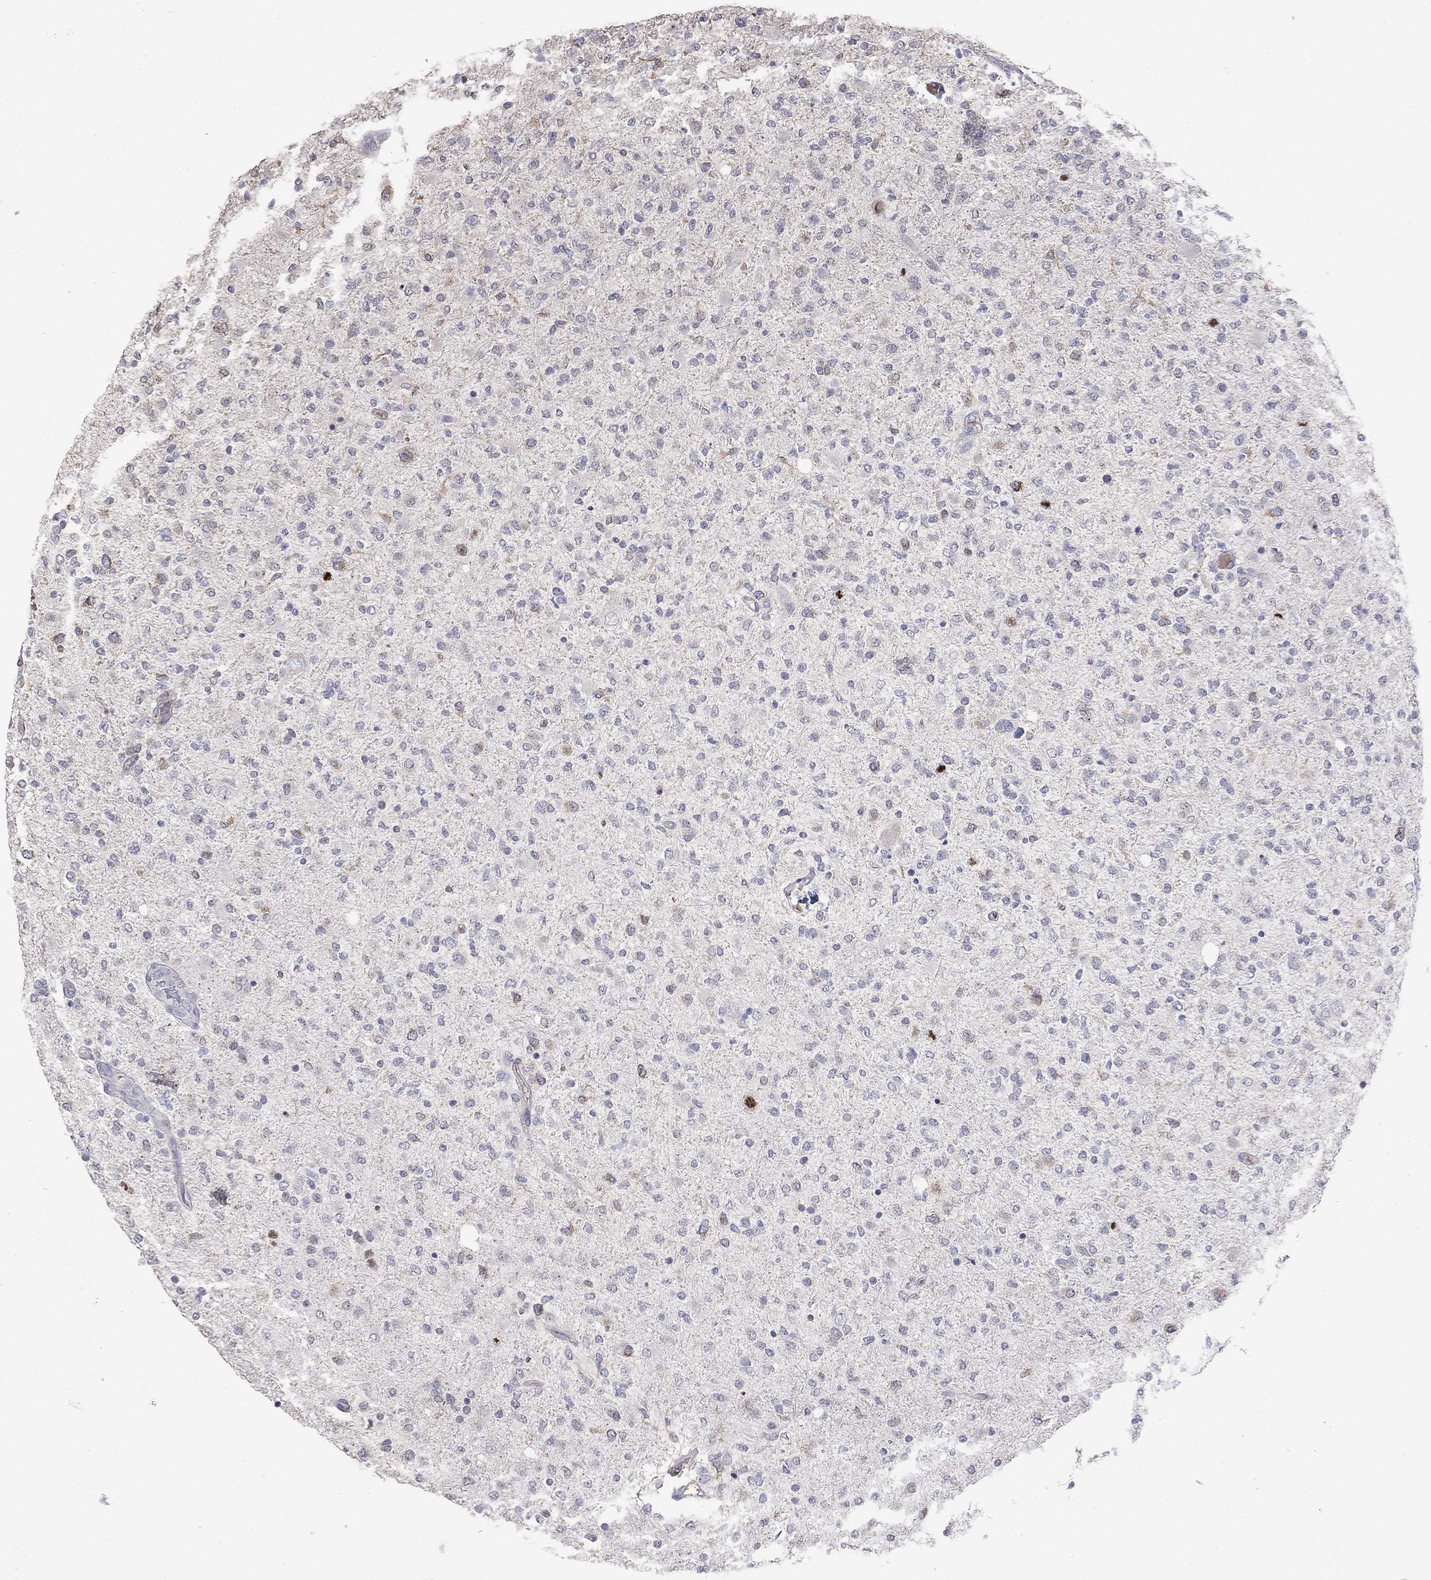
{"staining": {"intensity": "negative", "quantity": "none", "location": "none"}, "tissue": "glioma", "cell_type": "Tumor cells", "image_type": "cancer", "snomed": [{"axis": "morphology", "description": "Glioma, malignant, High grade"}, {"axis": "topography", "description": "Cerebral cortex"}], "caption": "Immunohistochemistry (IHC) histopathology image of neoplastic tissue: glioma stained with DAB (3,3'-diaminobenzidine) exhibits no significant protein expression in tumor cells.", "gene": "CKAP2", "patient": {"sex": "male", "age": 70}}